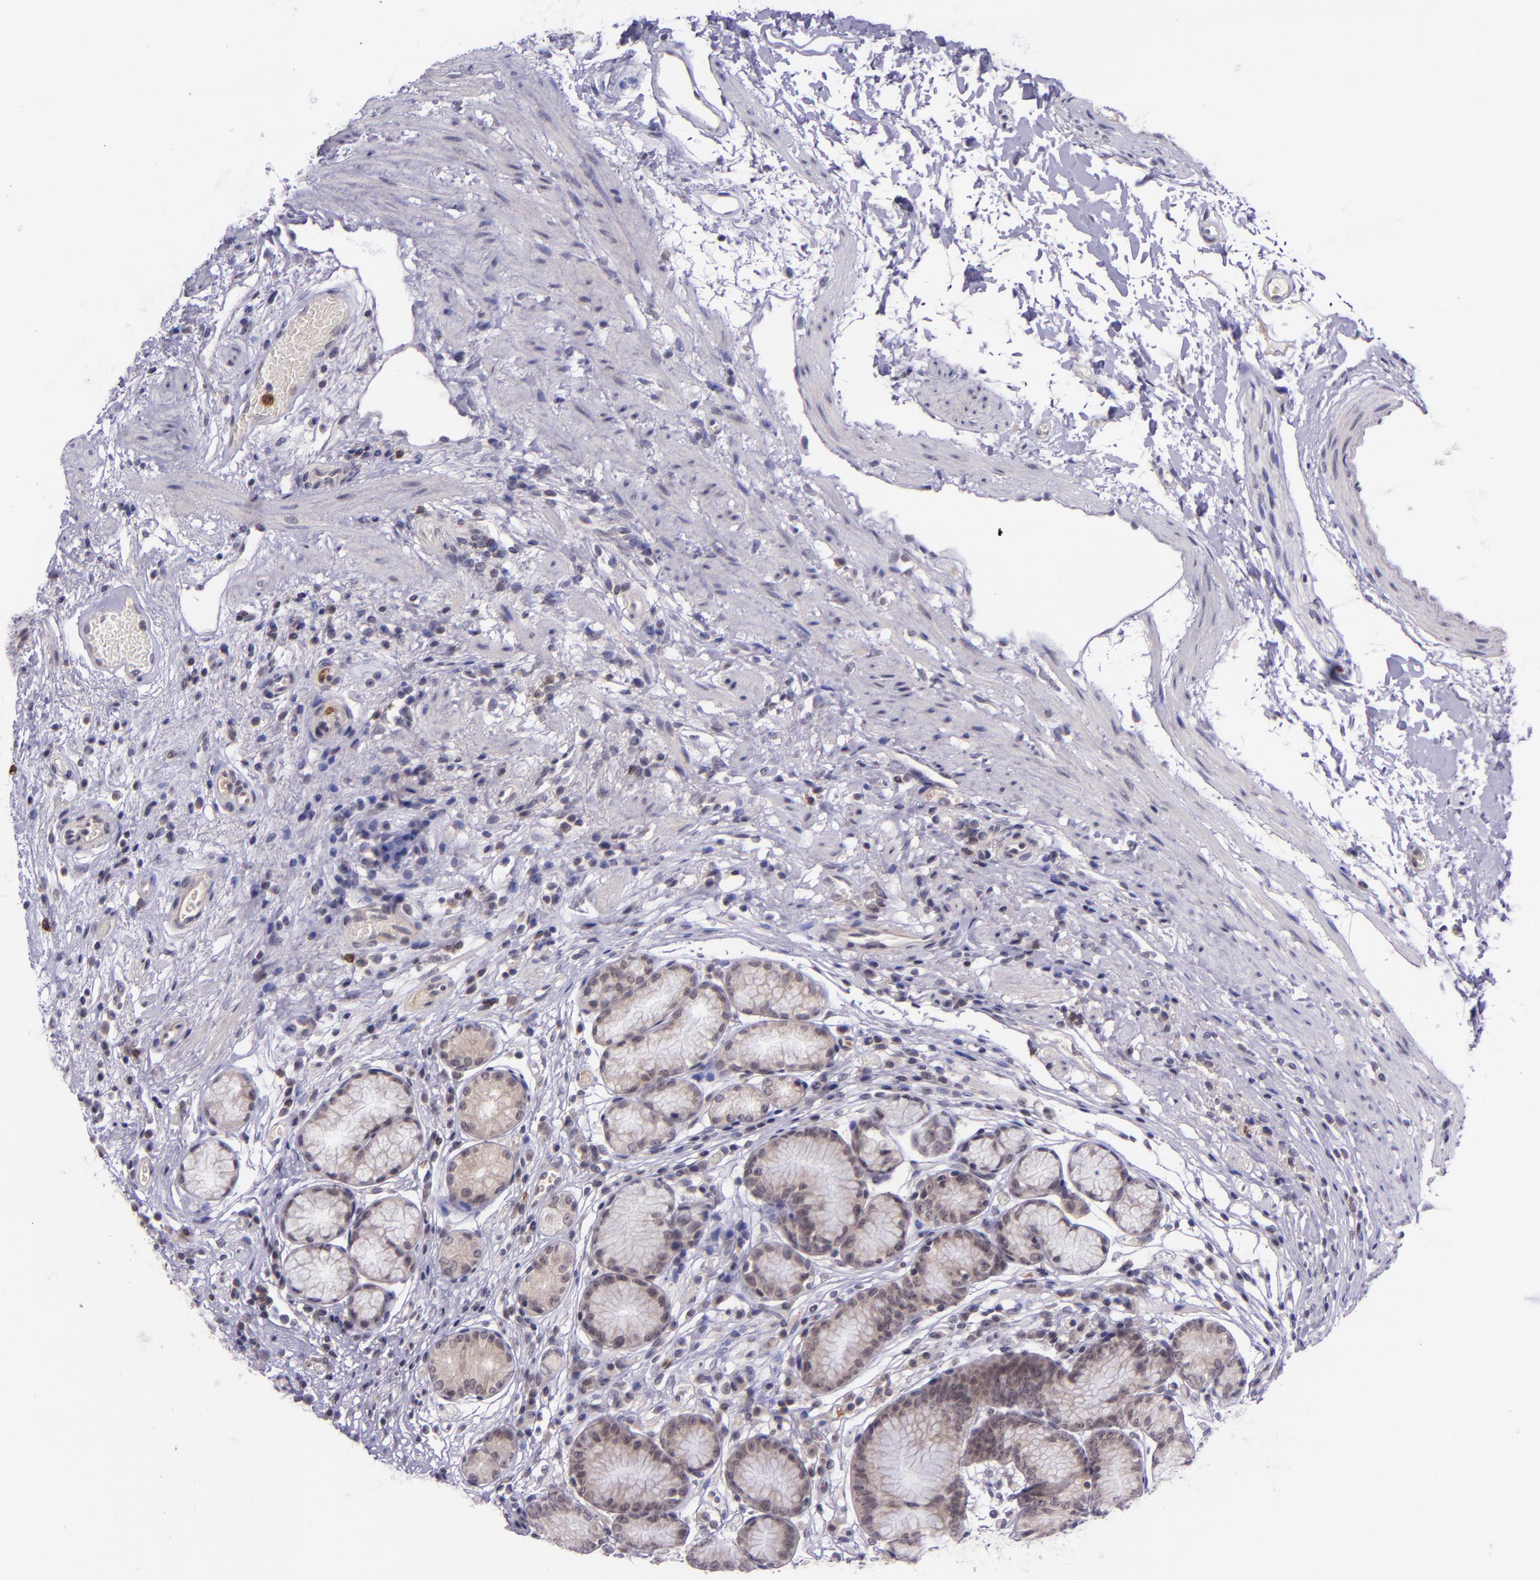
{"staining": {"intensity": "negative", "quantity": "none", "location": "none"}, "tissue": "stomach", "cell_type": "Glandular cells", "image_type": "normal", "snomed": [{"axis": "morphology", "description": "Normal tissue, NOS"}, {"axis": "morphology", "description": "Inflammation, NOS"}, {"axis": "topography", "description": "Stomach, lower"}], "caption": "High magnification brightfield microscopy of benign stomach stained with DAB (brown) and counterstained with hematoxylin (blue): glandular cells show no significant staining. (DAB (3,3'-diaminobenzidine) IHC visualized using brightfield microscopy, high magnification).", "gene": "SELL", "patient": {"sex": "male", "age": 59}}